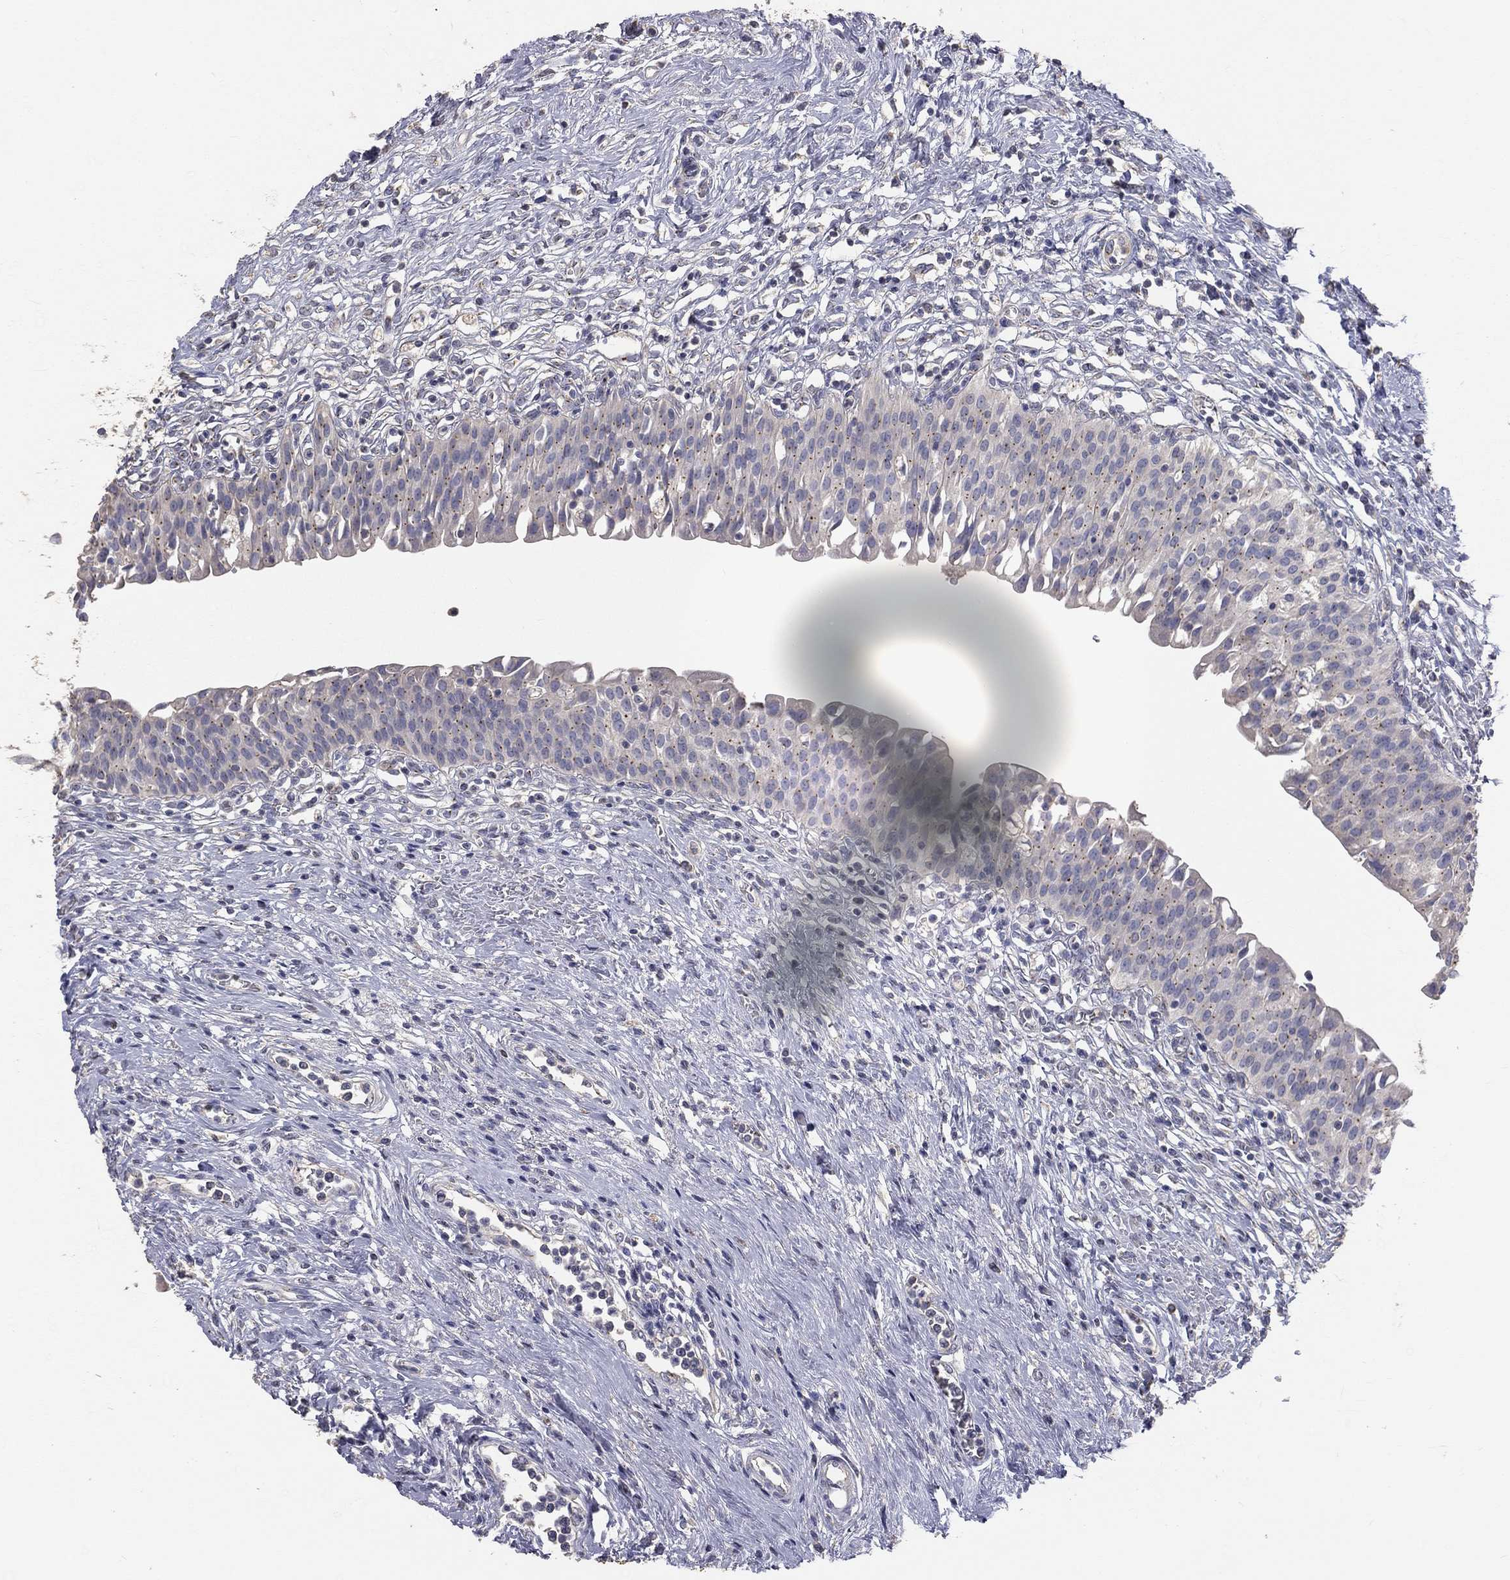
{"staining": {"intensity": "negative", "quantity": "none", "location": "none"}, "tissue": "urinary bladder", "cell_type": "Urothelial cells", "image_type": "normal", "snomed": [{"axis": "morphology", "description": "Normal tissue, NOS"}, {"axis": "topography", "description": "Urinary bladder"}], "caption": "DAB immunohistochemical staining of normal urinary bladder exhibits no significant expression in urothelial cells.", "gene": "CROCC", "patient": {"sex": "male", "age": 76}}